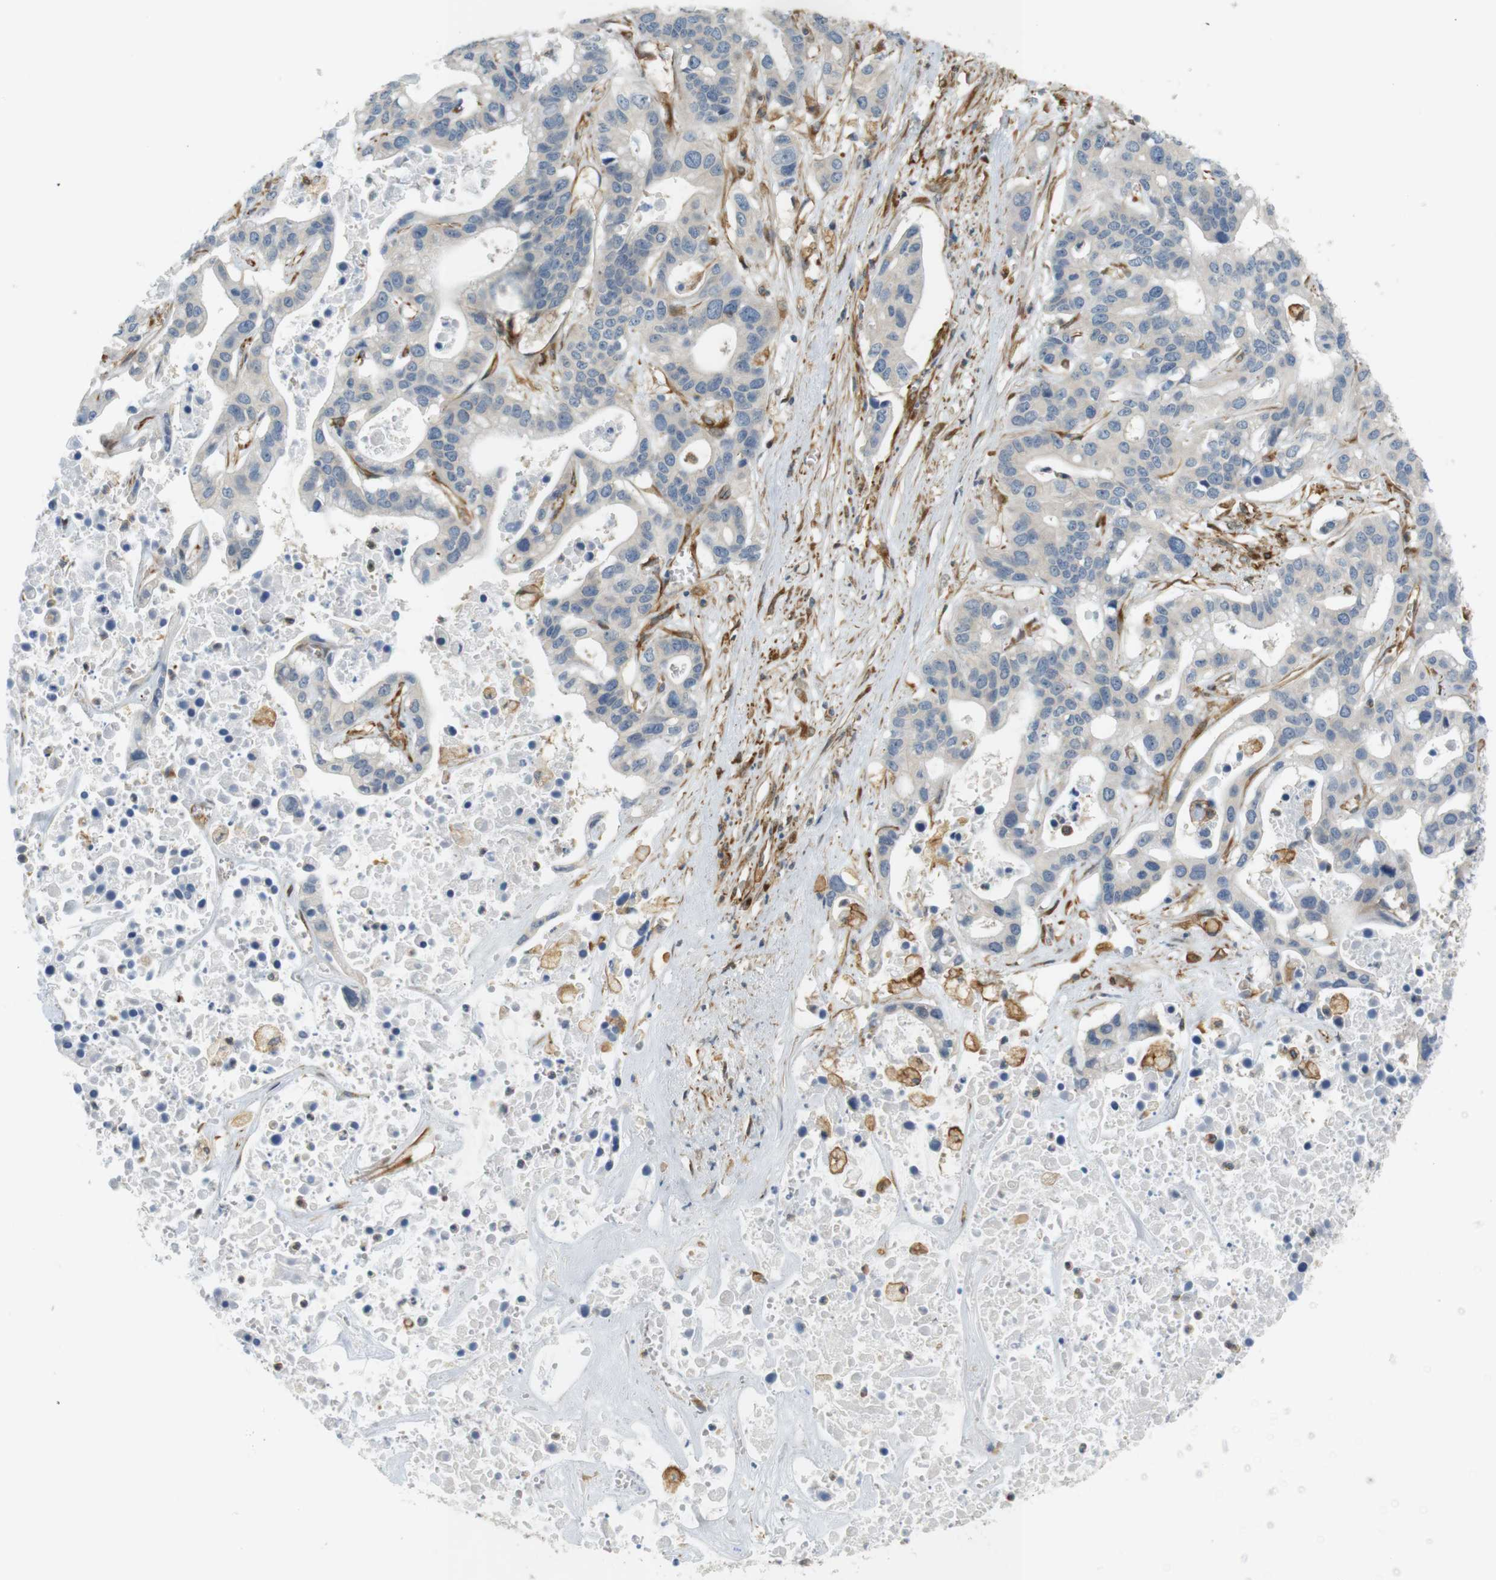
{"staining": {"intensity": "negative", "quantity": "none", "location": "none"}, "tissue": "liver cancer", "cell_type": "Tumor cells", "image_type": "cancer", "snomed": [{"axis": "morphology", "description": "Cholangiocarcinoma"}, {"axis": "topography", "description": "Liver"}], "caption": "Liver cancer (cholangiocarcinoma) stained for a protein using IHC reveals no staining tumor cells.", "gene": "CYTH3", "patient": {"sex": "female", "age": 65}}